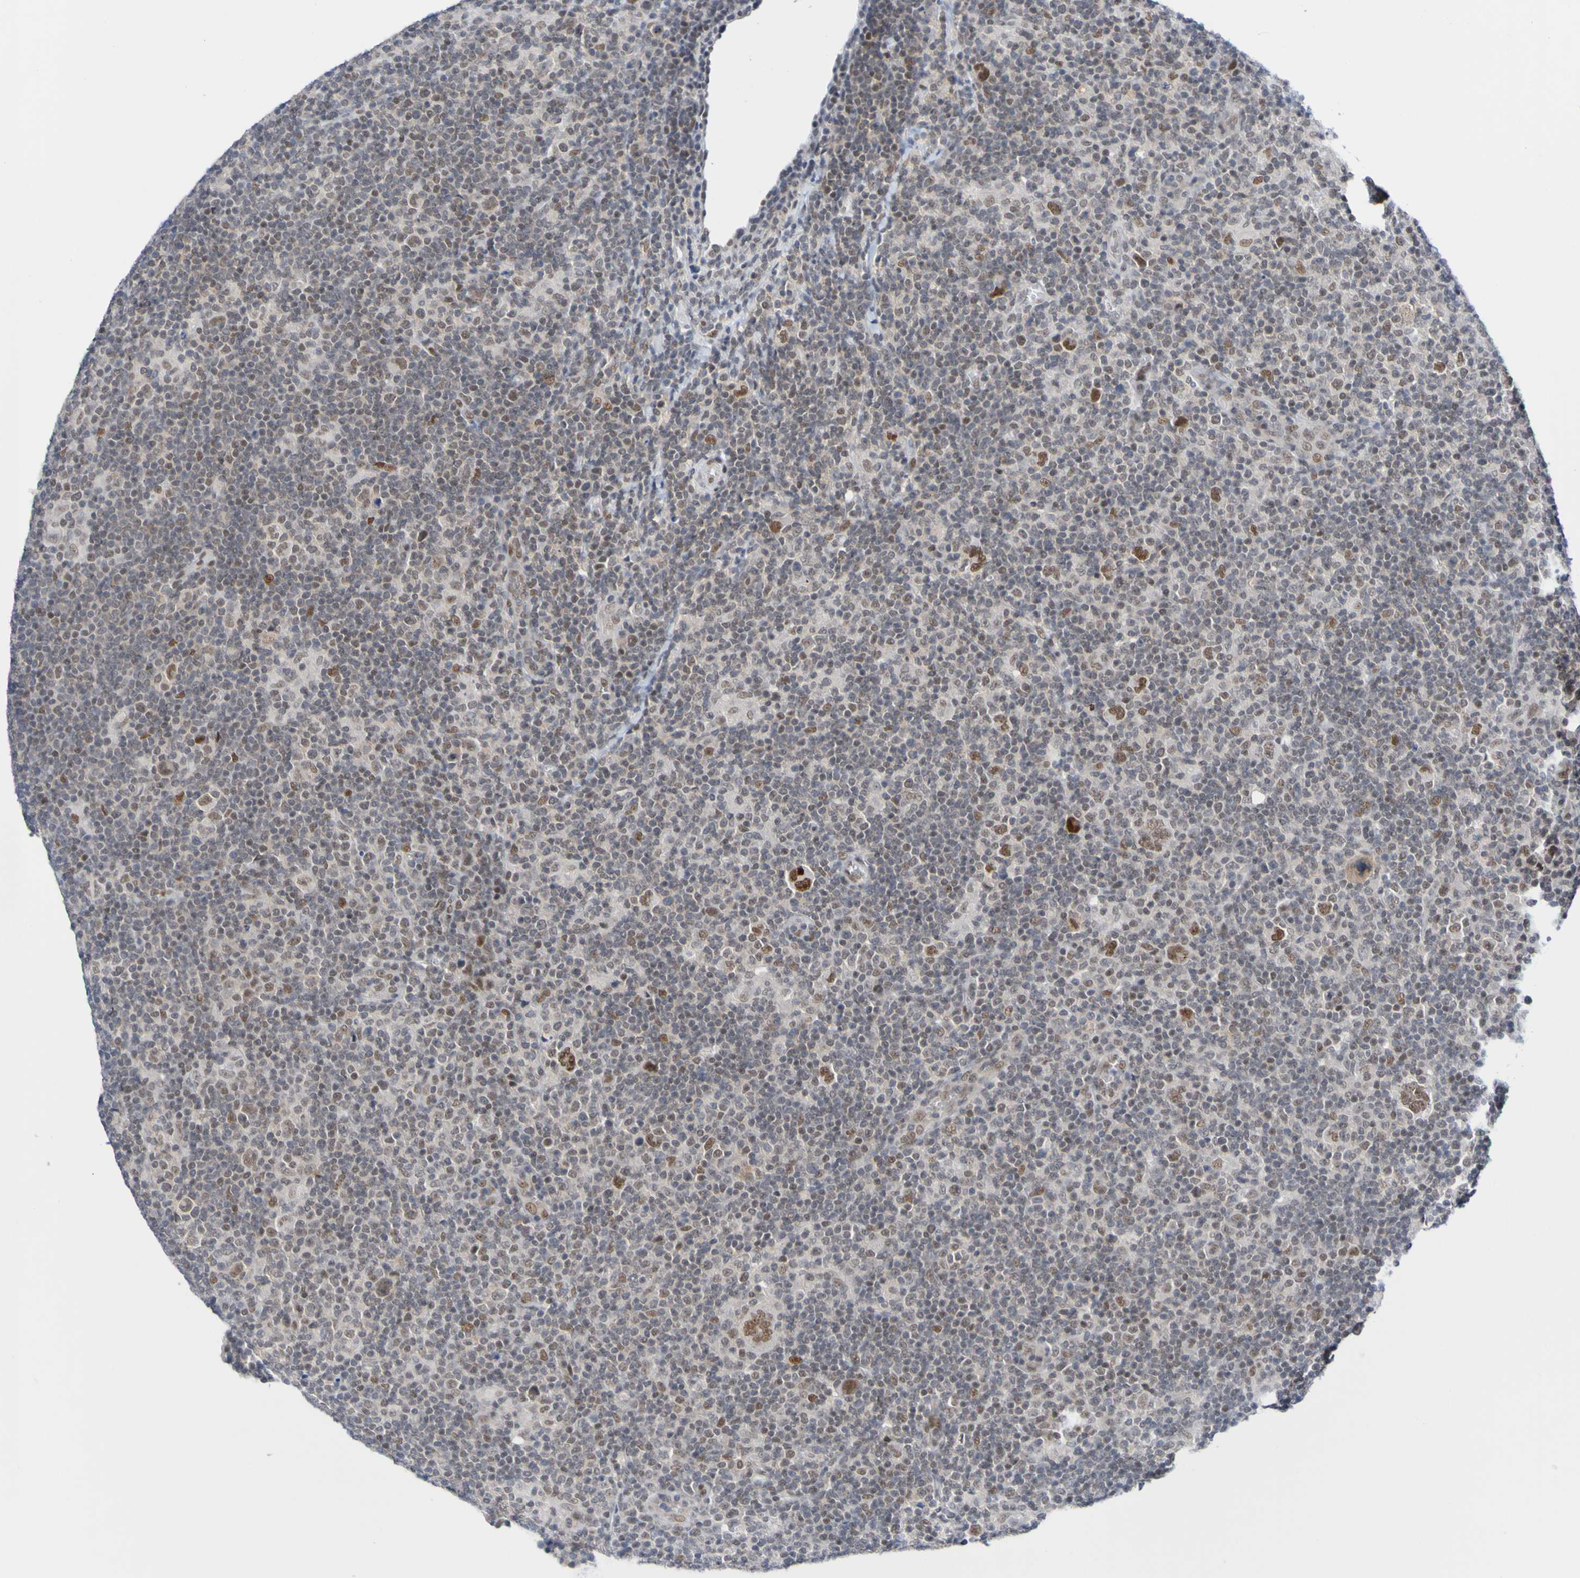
{"staining": {"intensity": "moderate", "quantity": ">75%", "location": "nuclear"}, "tissue": "lymphoma", "cell_type": "Tumor cells", "image_type": "cancer", "snomed": [{"axis": "morphology", "description": "Hodgkin's disease, NOS"}, {"axis": "topography", "description": "Lymph node"}], "caption": "Hodgkin's disease stained with a protein marker reveals moderate staining in tumor cells.", "gene": "PCGF1", "patient": {"sex": "female", "age": 57}}